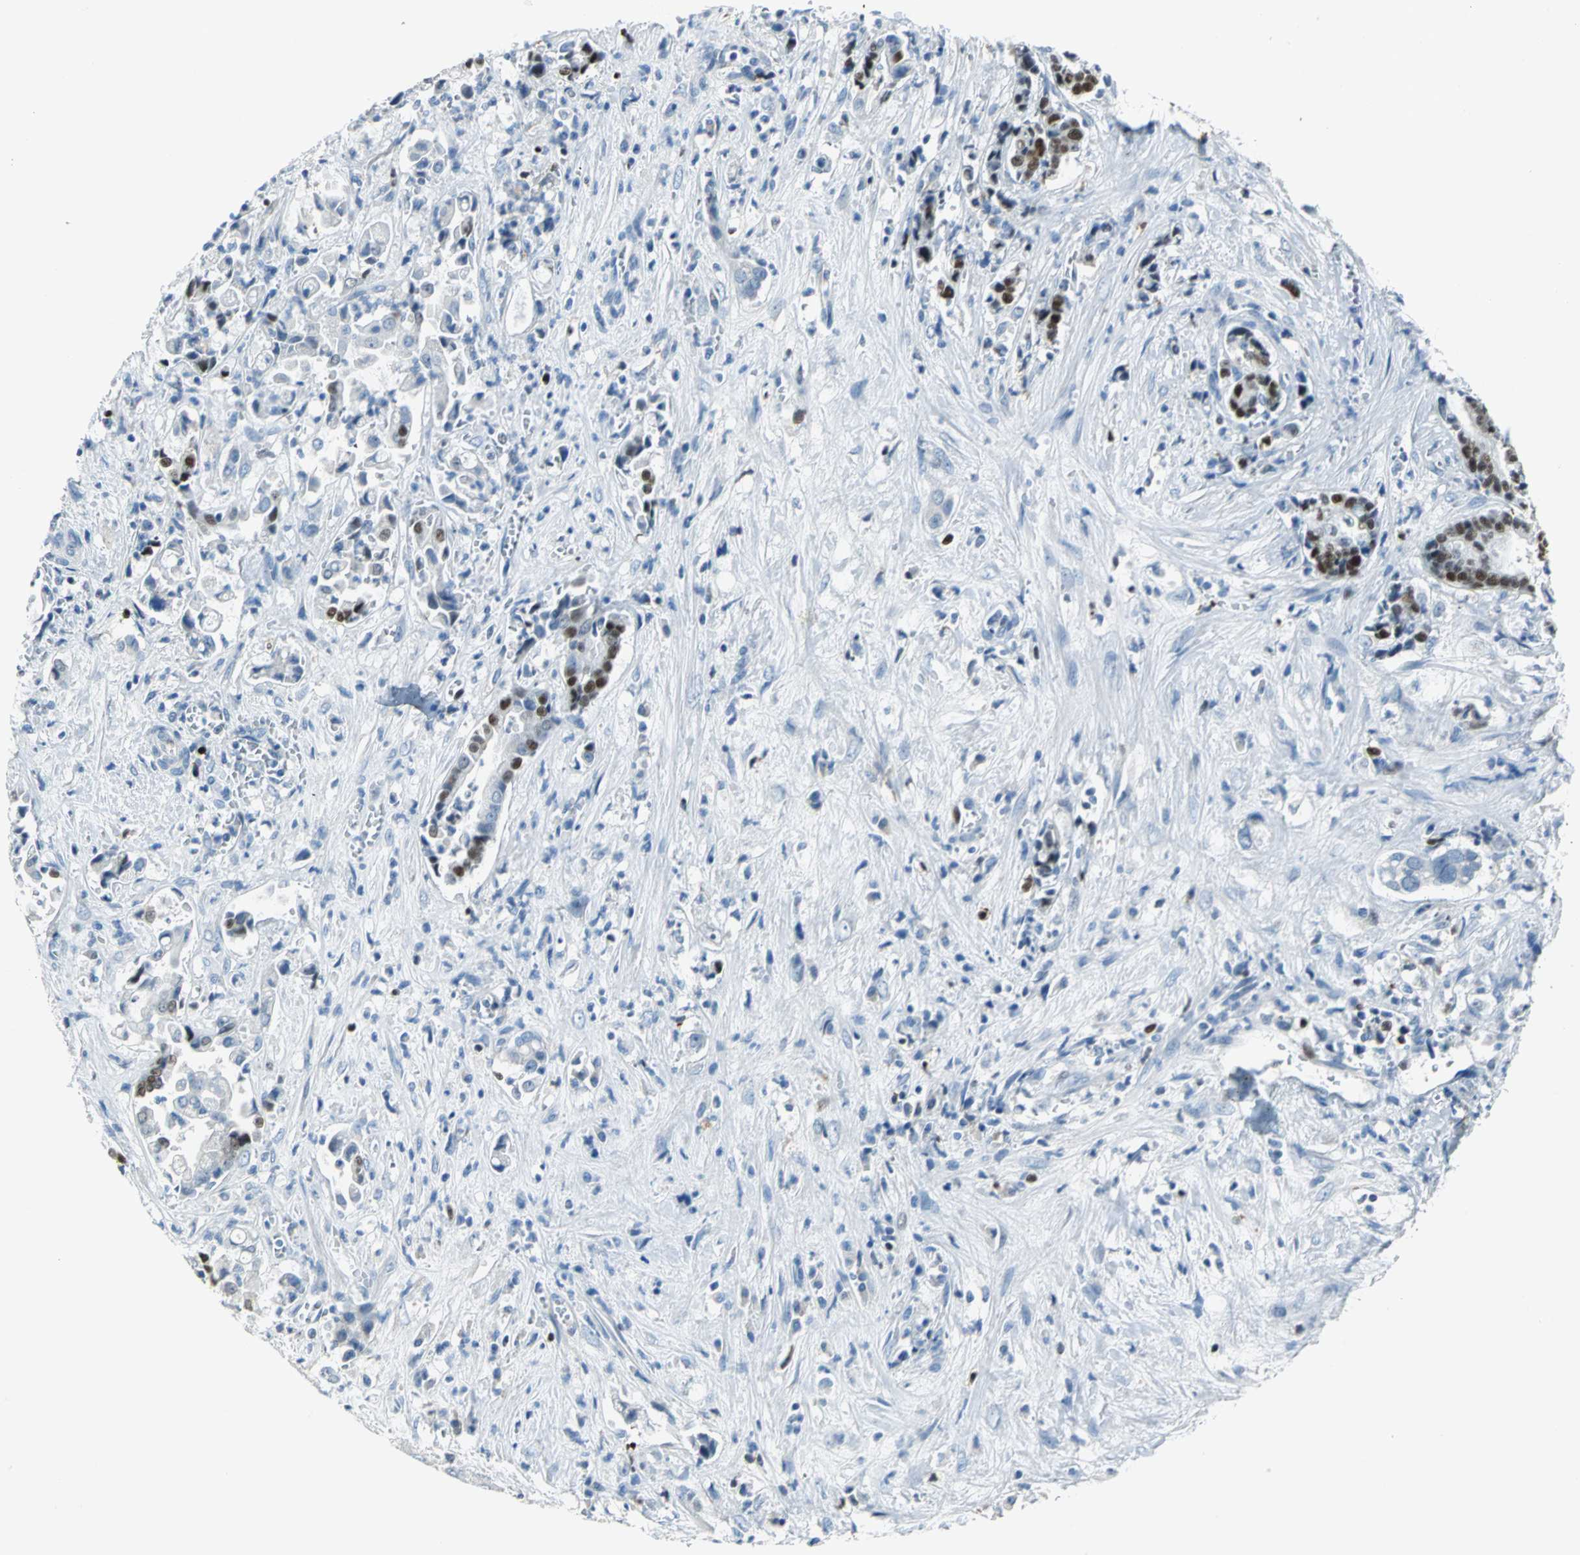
{"staining": {"intensity": "moderate", "quantity": "25%-75%", "location": "nuclear"}, "tissue": "liver cancer", "cell_type": "Tumor cells", "image_type": "cancer", "snomed": [{"axis": "morphology", "description": "Cholangiocarcinoma"}, {"axis": "topography", "description": "Liver"}], "caption": "The immunohistochemical stain labels moderate nuclear staining in tumor cells of liver cancer tissue.", "gene": "MCM3", "patient": {"sex": "male", "age": 57}}